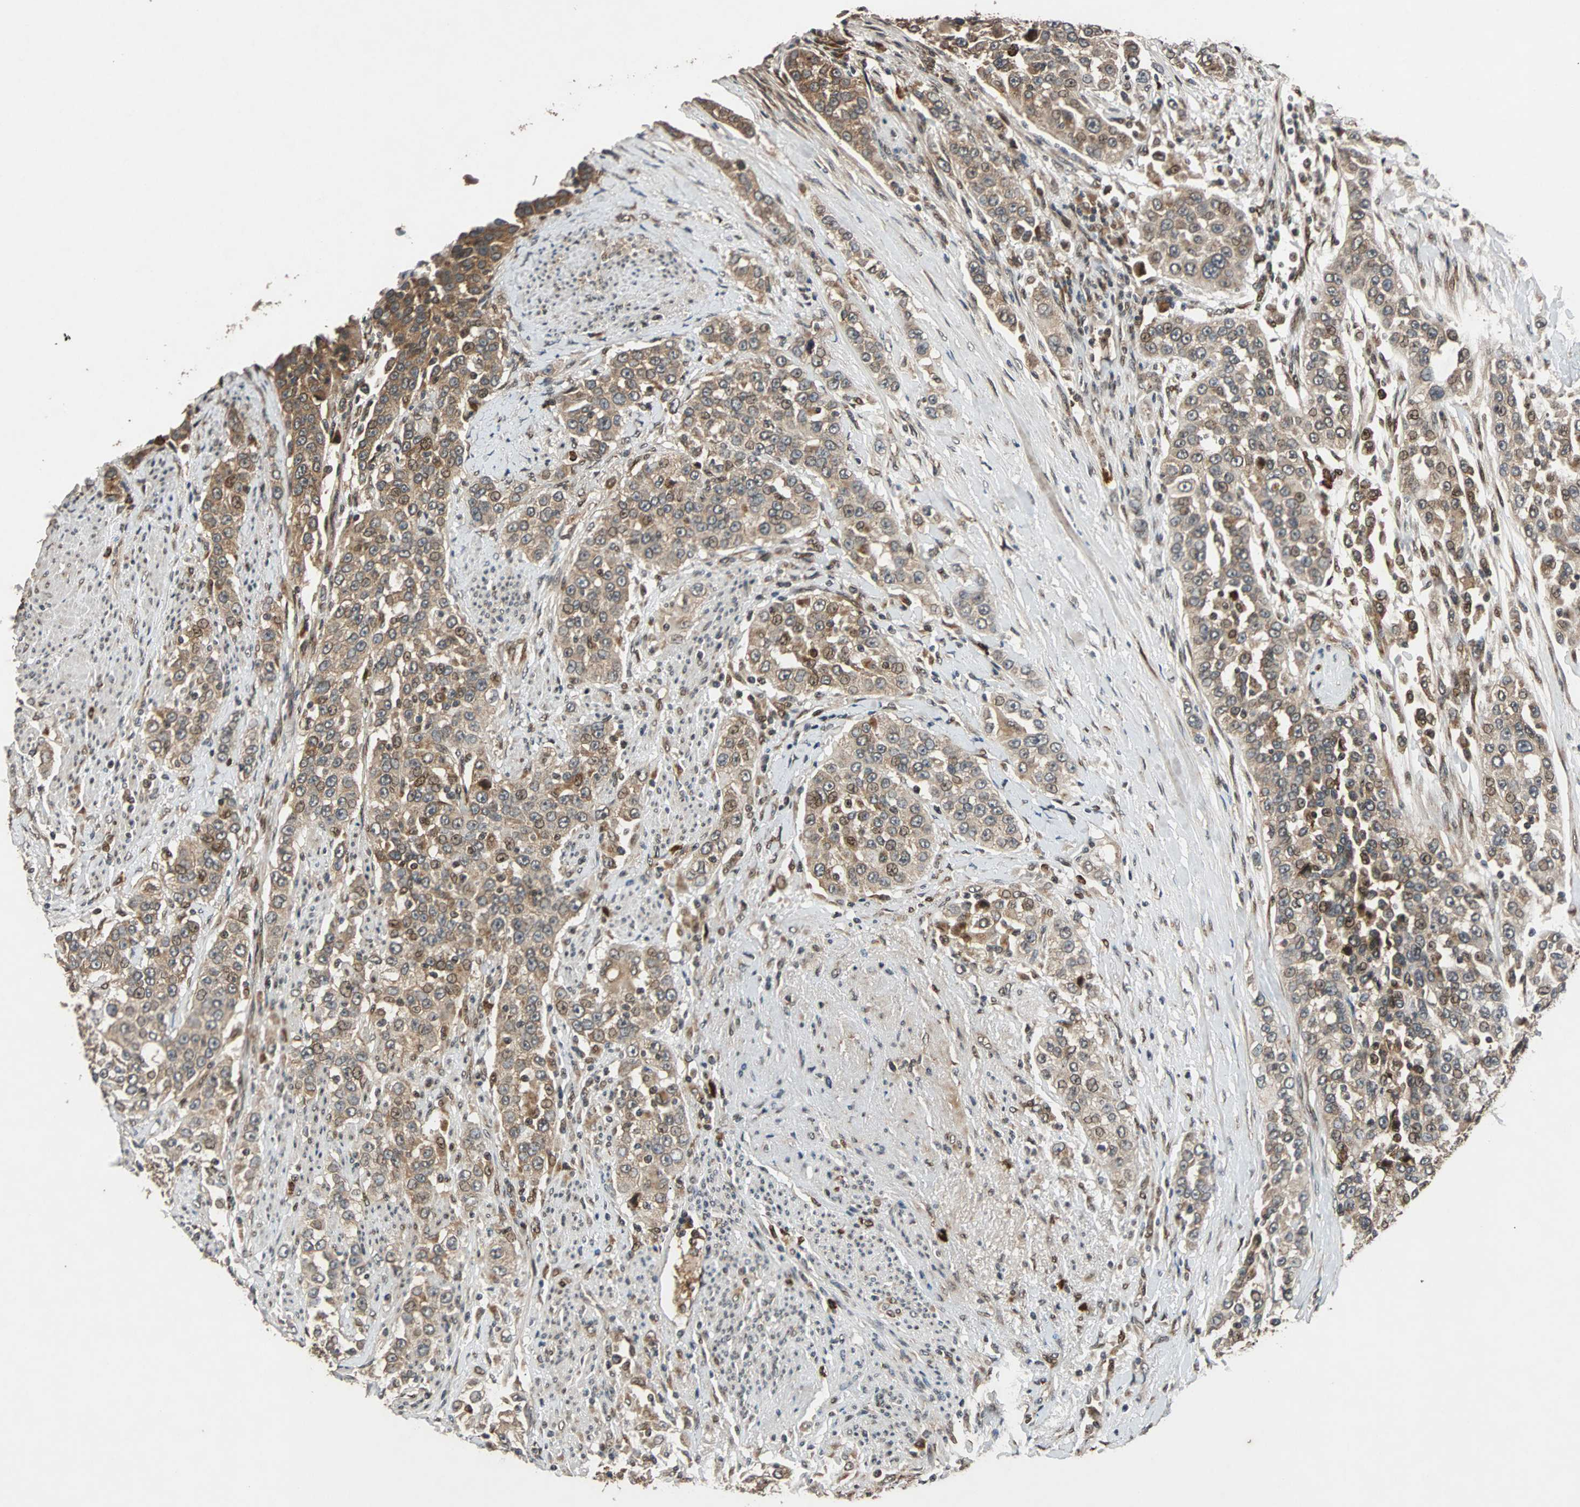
{"staining": {"intensity": "moderate", "quantity": ">75%", "location": "cytoplasmic/membranous,nuclear"}, "tissue": "urothelial cancer", "cell_type": "Tumor cells", "image_type": "cancer", "snomed": [{"axis": "morphology", "description": "Urothelial carcinoma, High grade"}, {"axis": "topography", "description": "Urinary bladder"}], "caption": "This photomicrograph exhibits immunohistochemistry staining of human urothelial carcinoma (high-grade), with medium moderate cytoplasmic/membranous and nuclear expression in about >75% of tumor cells.", "gene": "USP31", "patient": {"sex": "female", "age": 80}}